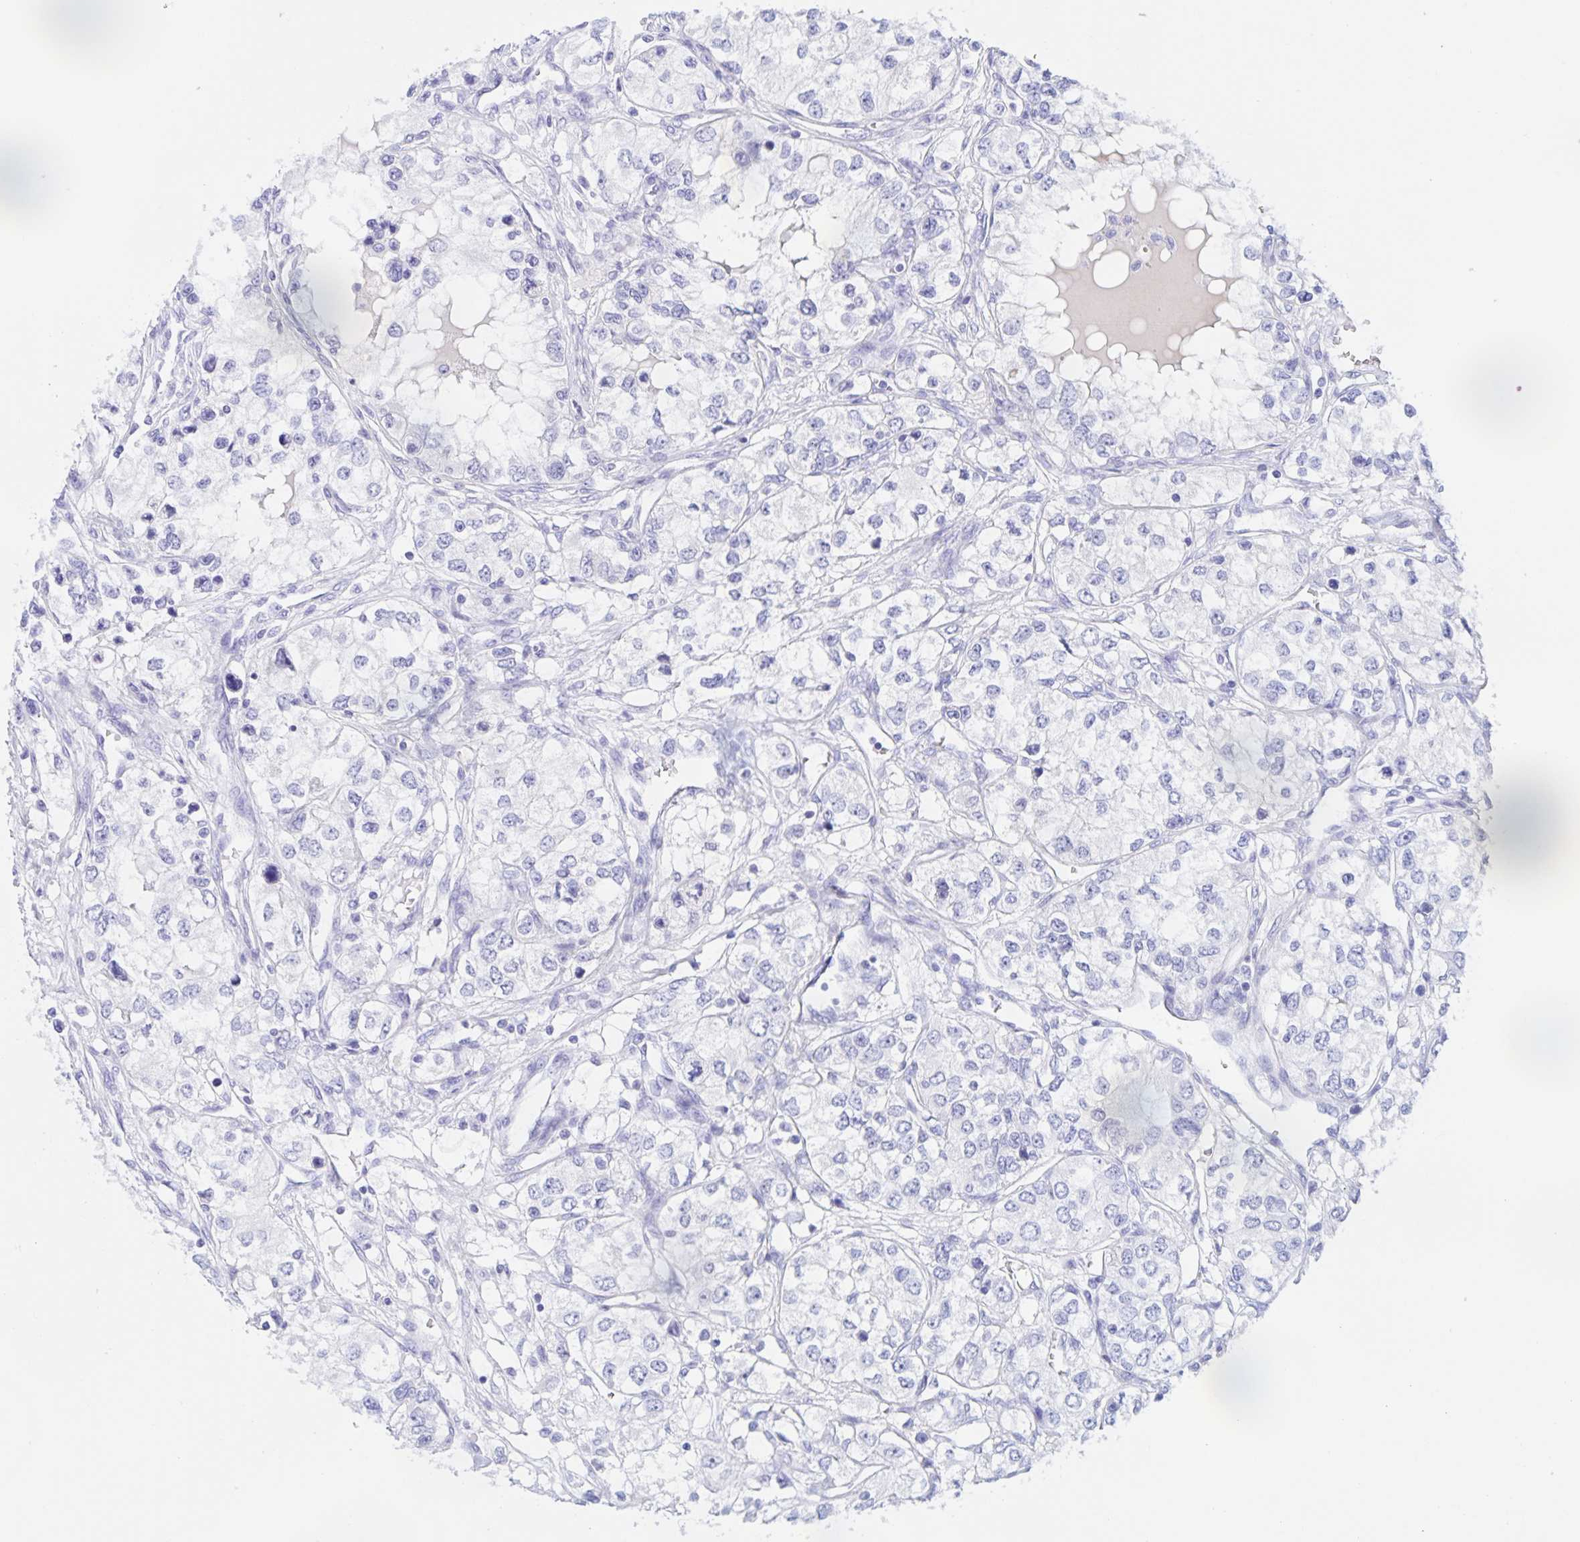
{"staining": {"intensity": "negative", "quantity": "none", "location": "none"}, "tissue": "renal cancer", "cell_type": "Tumor cells", "image_type": "cancer", "snomed": [{"axis": "morphology", "description": "Adenocarcinoma, NOS"}, {"axis": "topography", "description": "Kidney"}], "caption": "The immunohistochemistry (IHC) micrograph has no significant staining in tumor cells of renal adenocarcinoma tissue. The staining is performed using DAB brown chromogen with nuclei counter-stained in using hematoxylin.", "gene": "CATSPER4", "patient": {"sex": "female", "age": 59}}